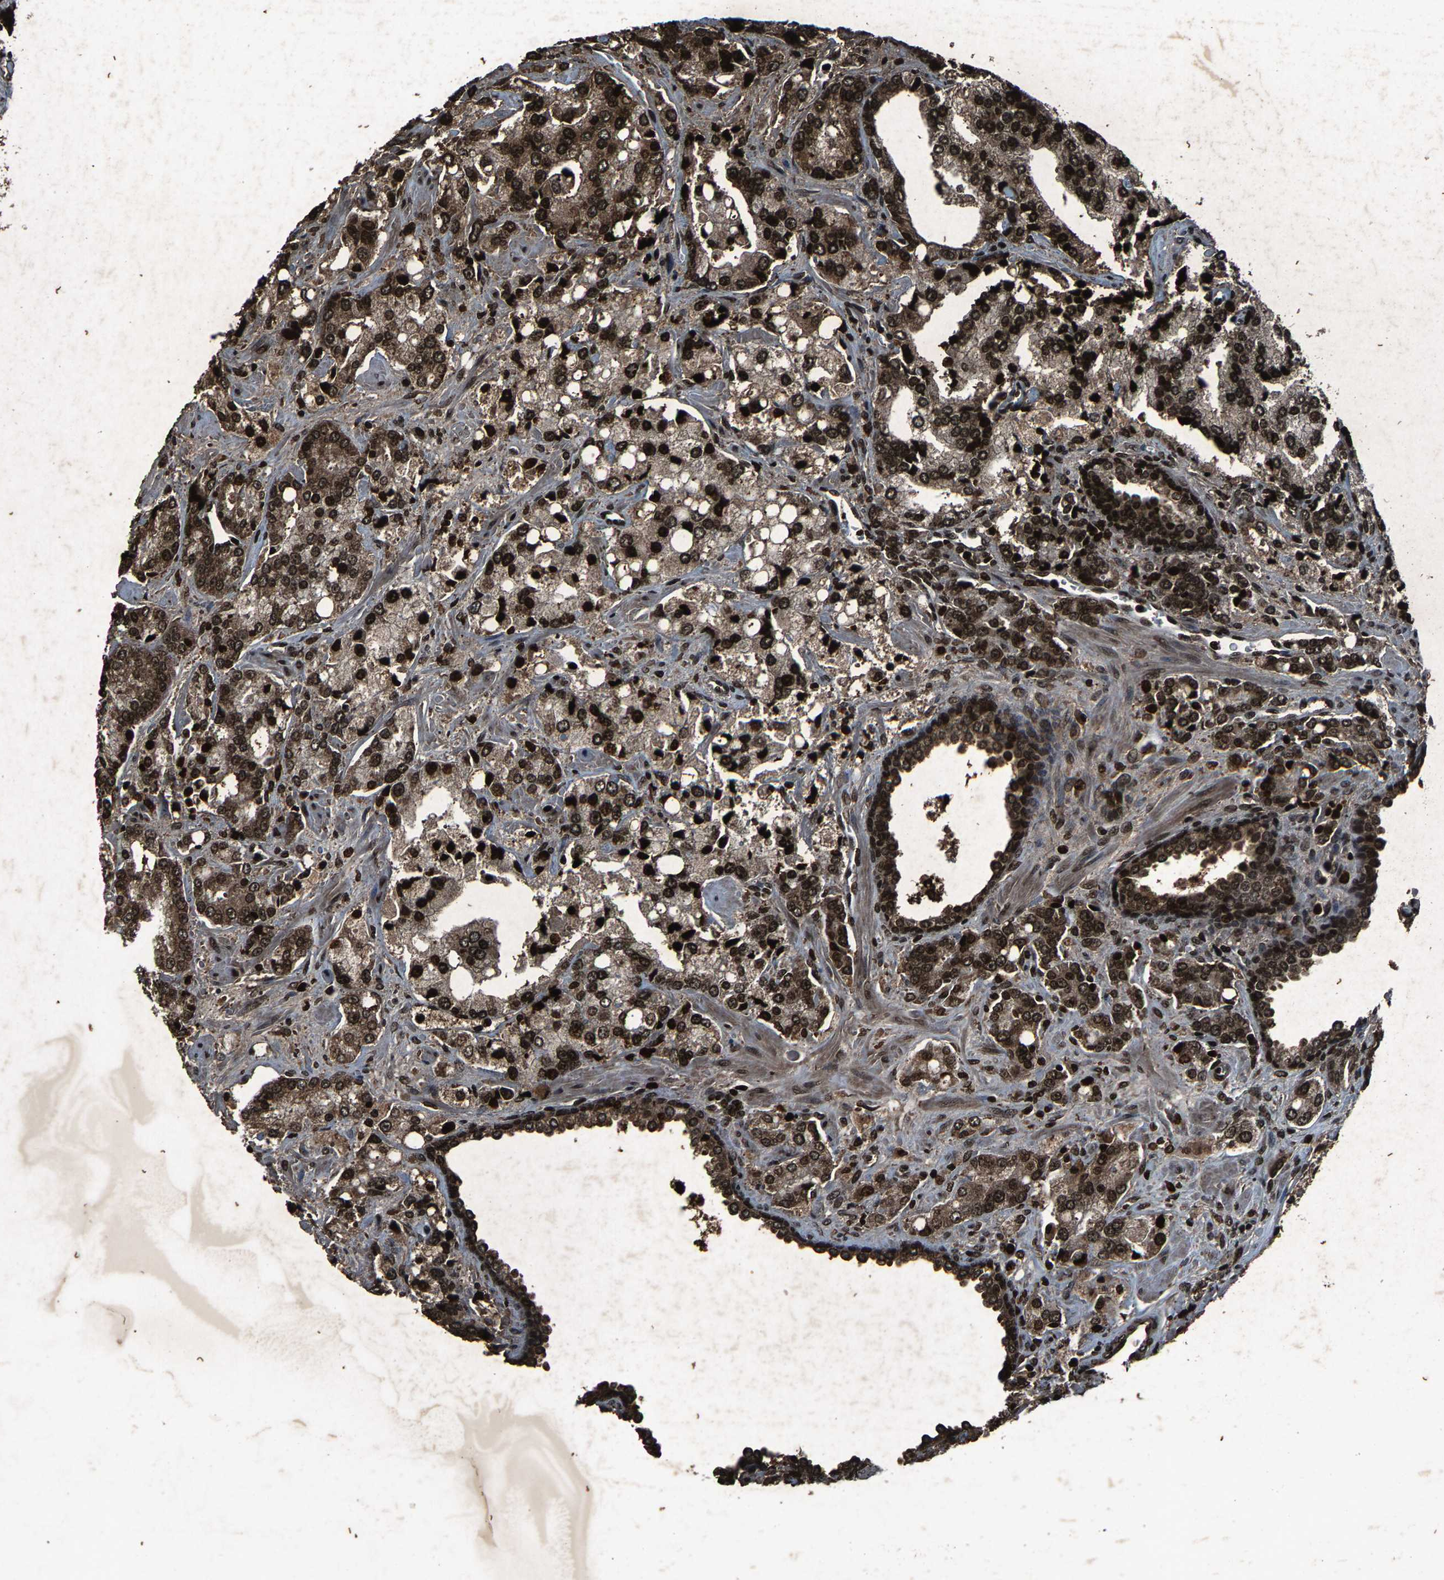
{"staining": {"intensity": "strong", "quantity": ">75%", "location": "cytoplasmic/membranous,nuclear"}, "tissue": "prostate cancer", "cell_type": "Tumor cells", "image_type": "cancer", "snomed": [{"axis": "morphology", "description": "Adenocarcinoma, High grade"}, {"axis": "topography", "description": "Prostate"}], "caption": "The micrograph reveals staining of prostate cancer (high-grade adenocarcinoma), revealing strong cytoplasmic/membranous and nuclear protein positivity (brown color) within tumor cells.", "gene": "H4C1", "patient": {"sex": "male", "age": 67}}